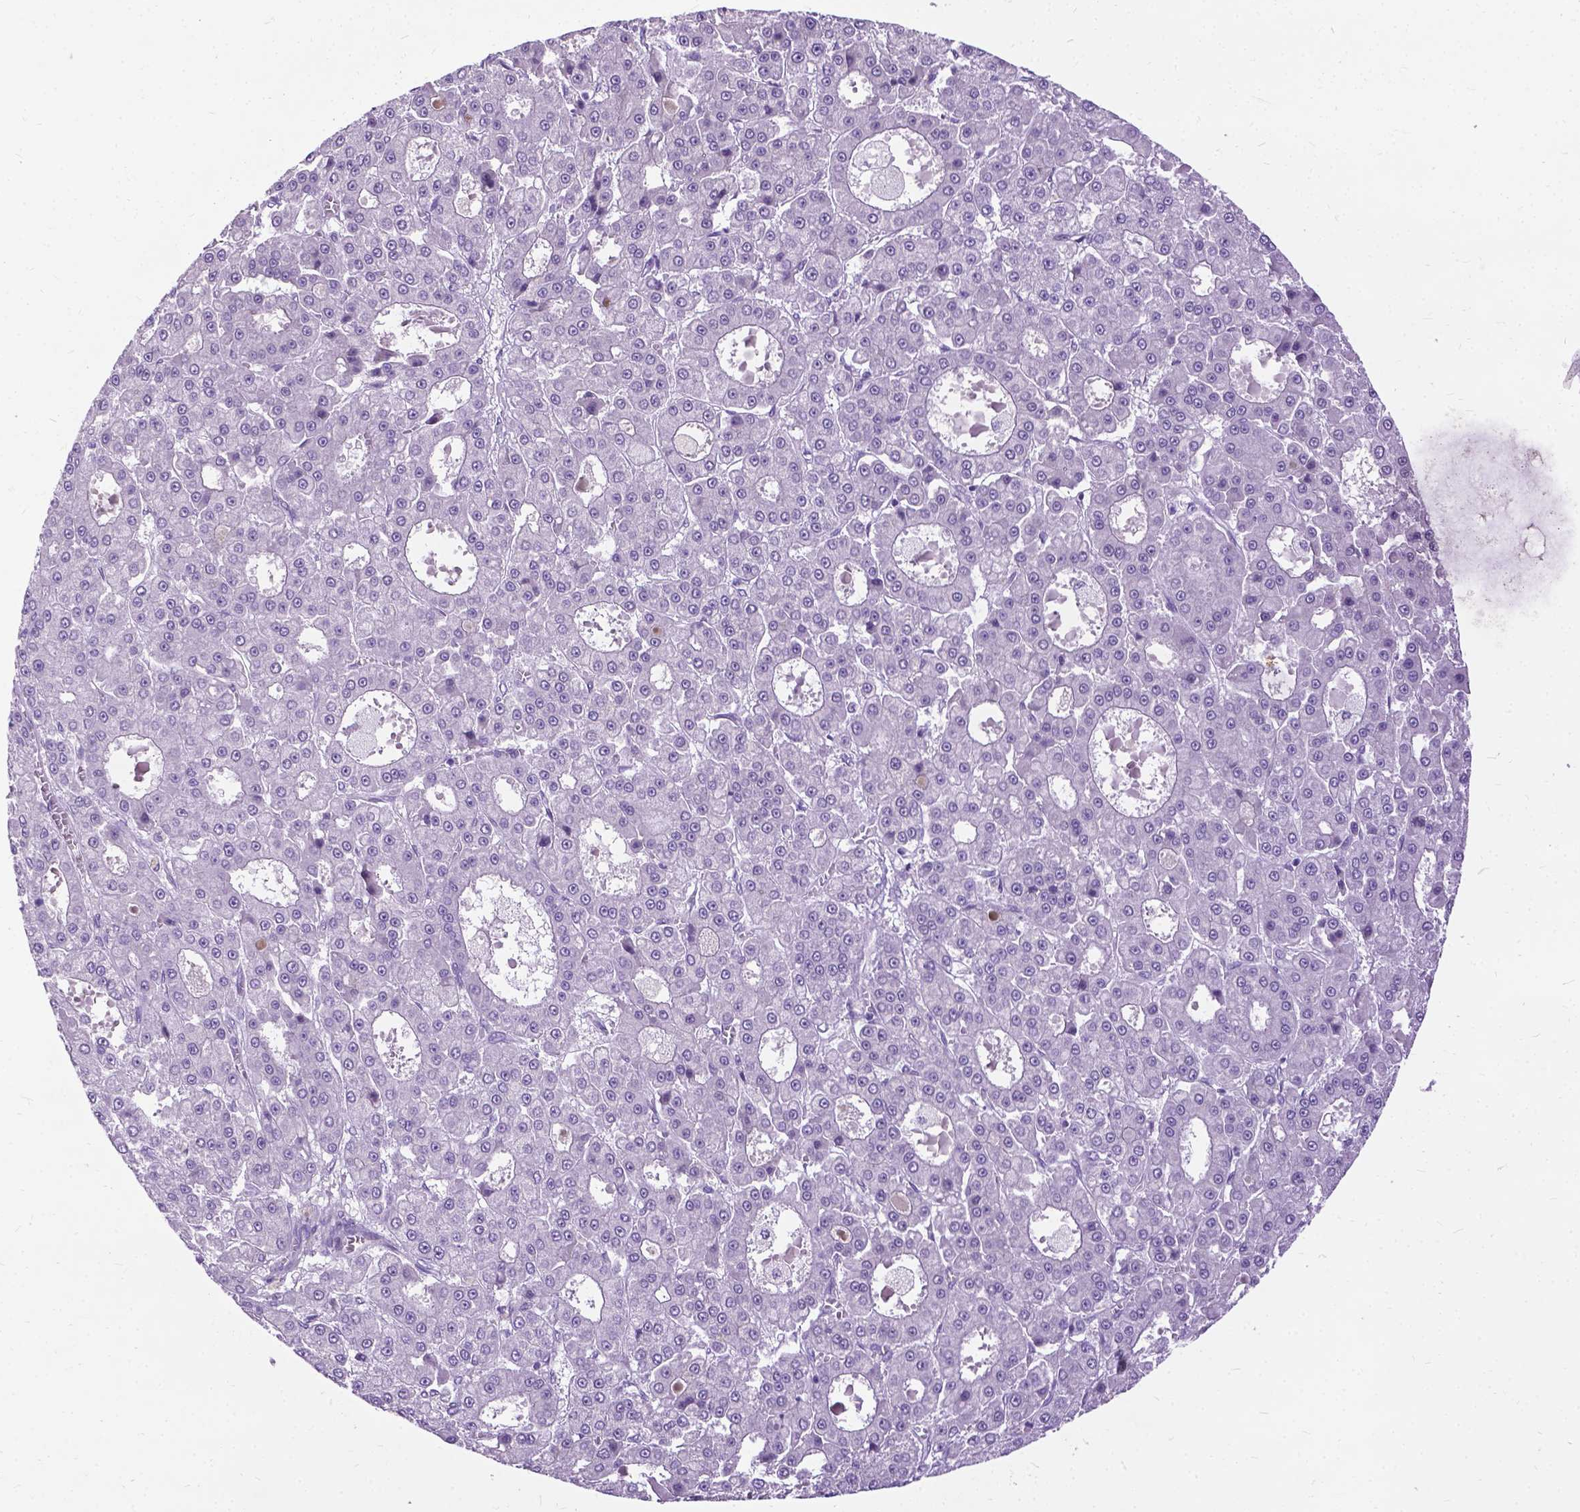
{"staining": {"intensity": "negative", "quantity": "none", "location": "none"}, "tissue": "liver cancer", "cell_type": "Tumor cells", "image_type": "cancer", "snomed": [{"axis": "morphology", "description": "Carcinoma, Hepatocellular, NOS"}, {"axis": "topography", "description": "Liver"}], "caption": "High power microscopy photomicrograph of an immunohistochemistry photomicrograph of liver cancer, revealing no significant positivity in tumor cells. (Brightfield microscopy of DAB (3,3'-diaminobenzidine) immunohistochemistry (IHC) at high magnification).", "gene": "PROB1", "patient": {"sex": "male", "age": 70}}